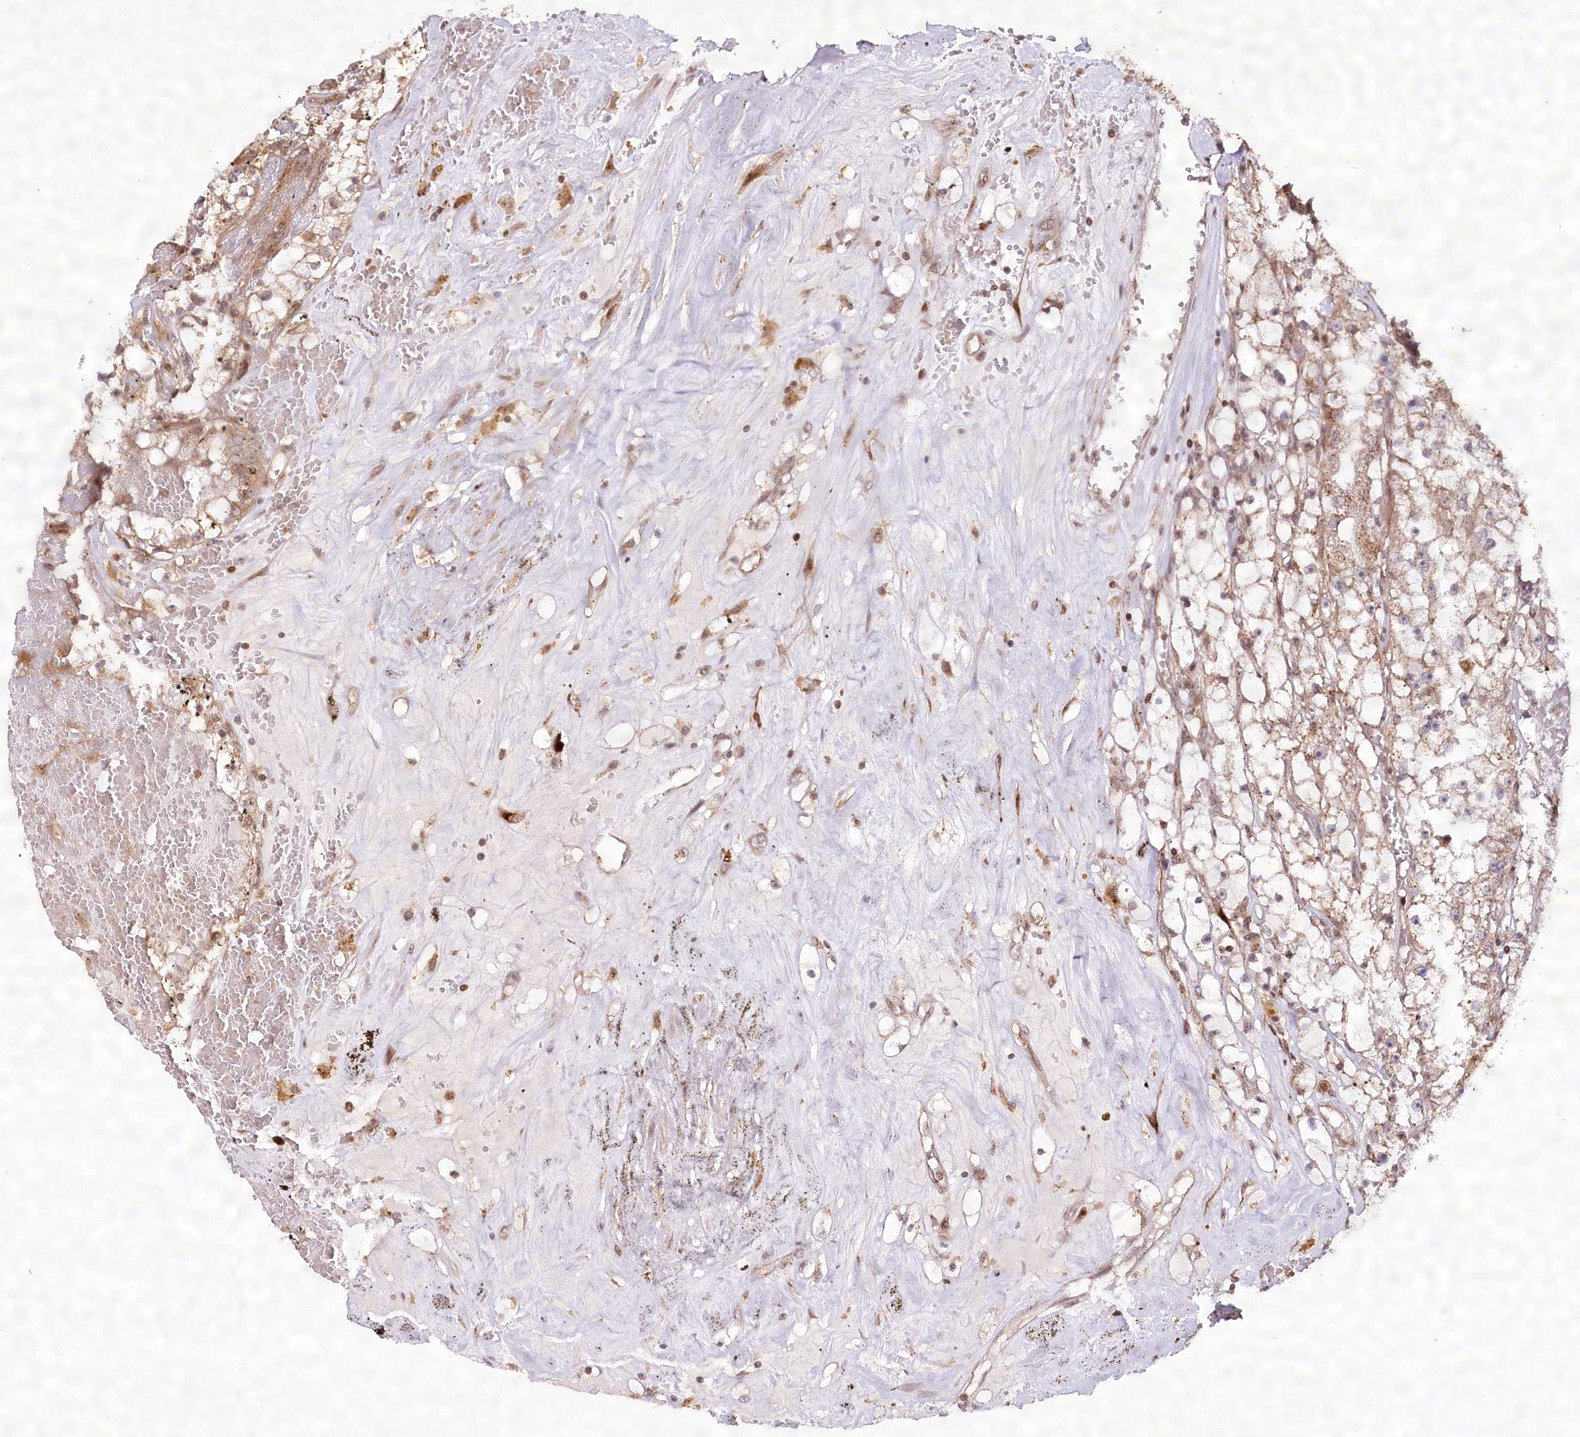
{"staining": {"intensity": "moderate", "quantity": ">75%", "location": "cytoplasmic/membranous"}, "tissue": "renal cancer", "cell_type": "Tumor cells", "image_type": "cancer", "snomed": [{"axis": "morphology", "description": "Adenocarcinoma, NOS"}, {"axis": "topography", "description": "Kidney"}], "caption": "Immunohistochemistry (DAB (3,3'-diaminobenzidine)) staining of human renal cancer shows moderate cytoplasmic/membranous protein positivity in about >75% of tumor cells.", "gene": "COPG1", "patient": {"sex": "male", "age": 56}}